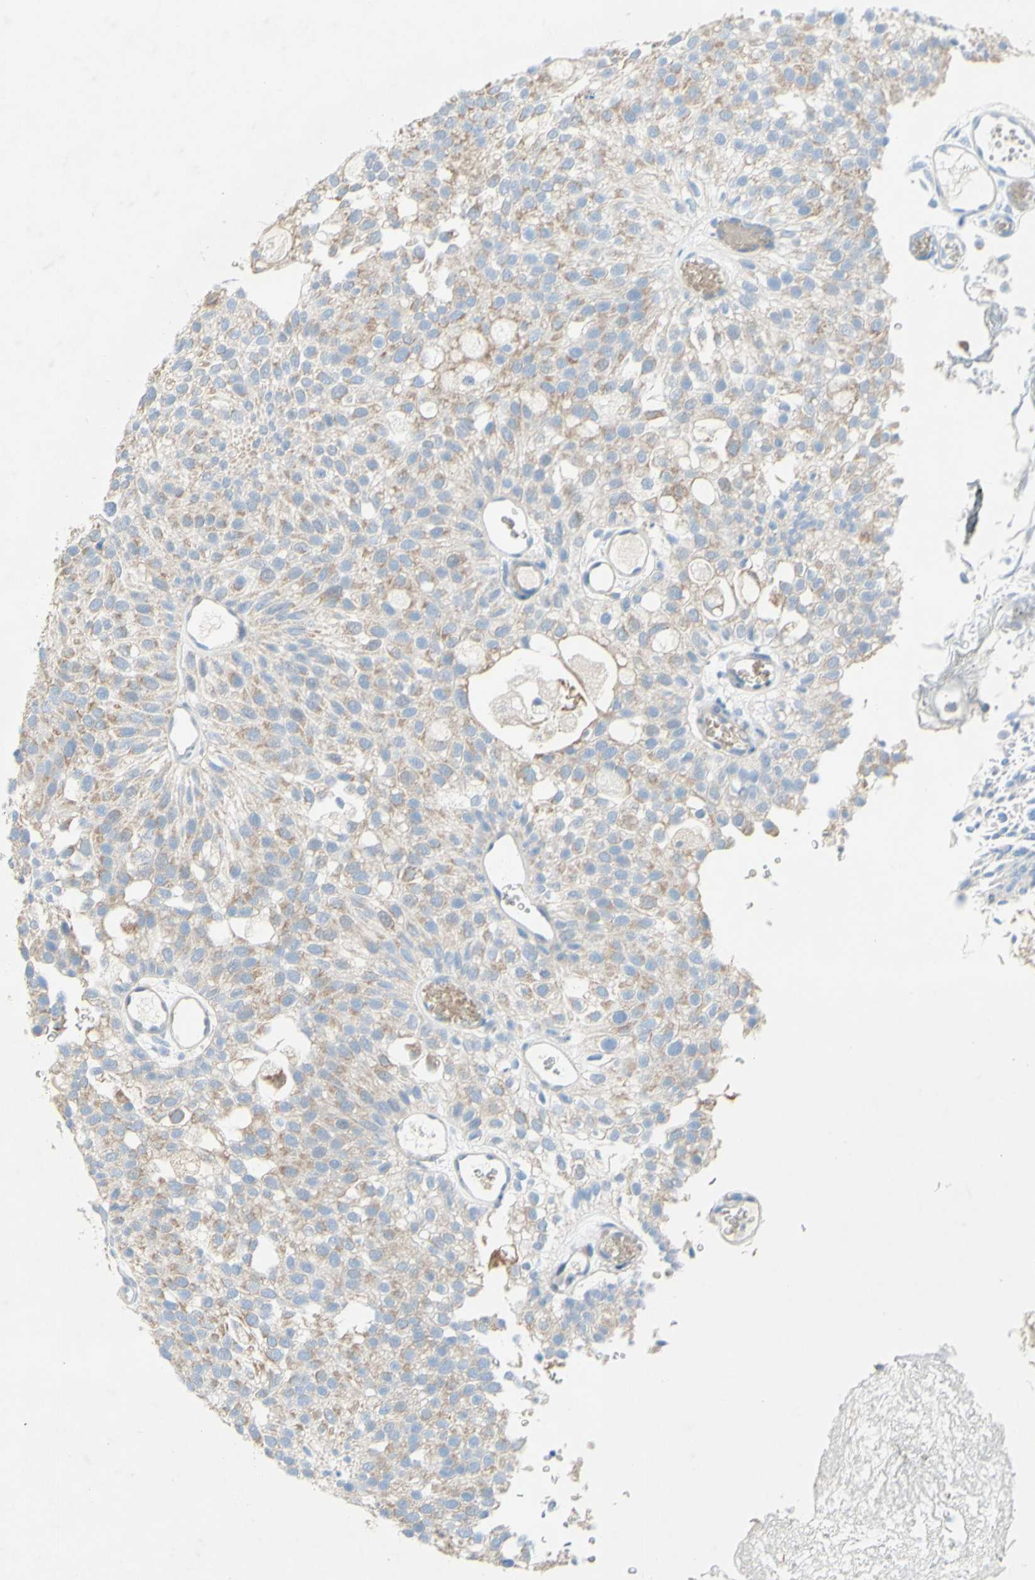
{"staining": {"intensity": "negative", "quantity": "none", "location": "none"}, "tissue": "urothelial cancer", "cell_type": "Tumor cells", "image_type": "cancer", "snomed": [{"axis": "morphology", "description": "Urothelial carcinoma, Low grade"}, {"axis": "topography", "description": "Urinary bladder"}], "caption": "Immunohistochemical staining of urothelial cancer shows no significant positivity in tumor cells.", "gene": "ACADL", "patient": {"sex": "male", "age": 78}}